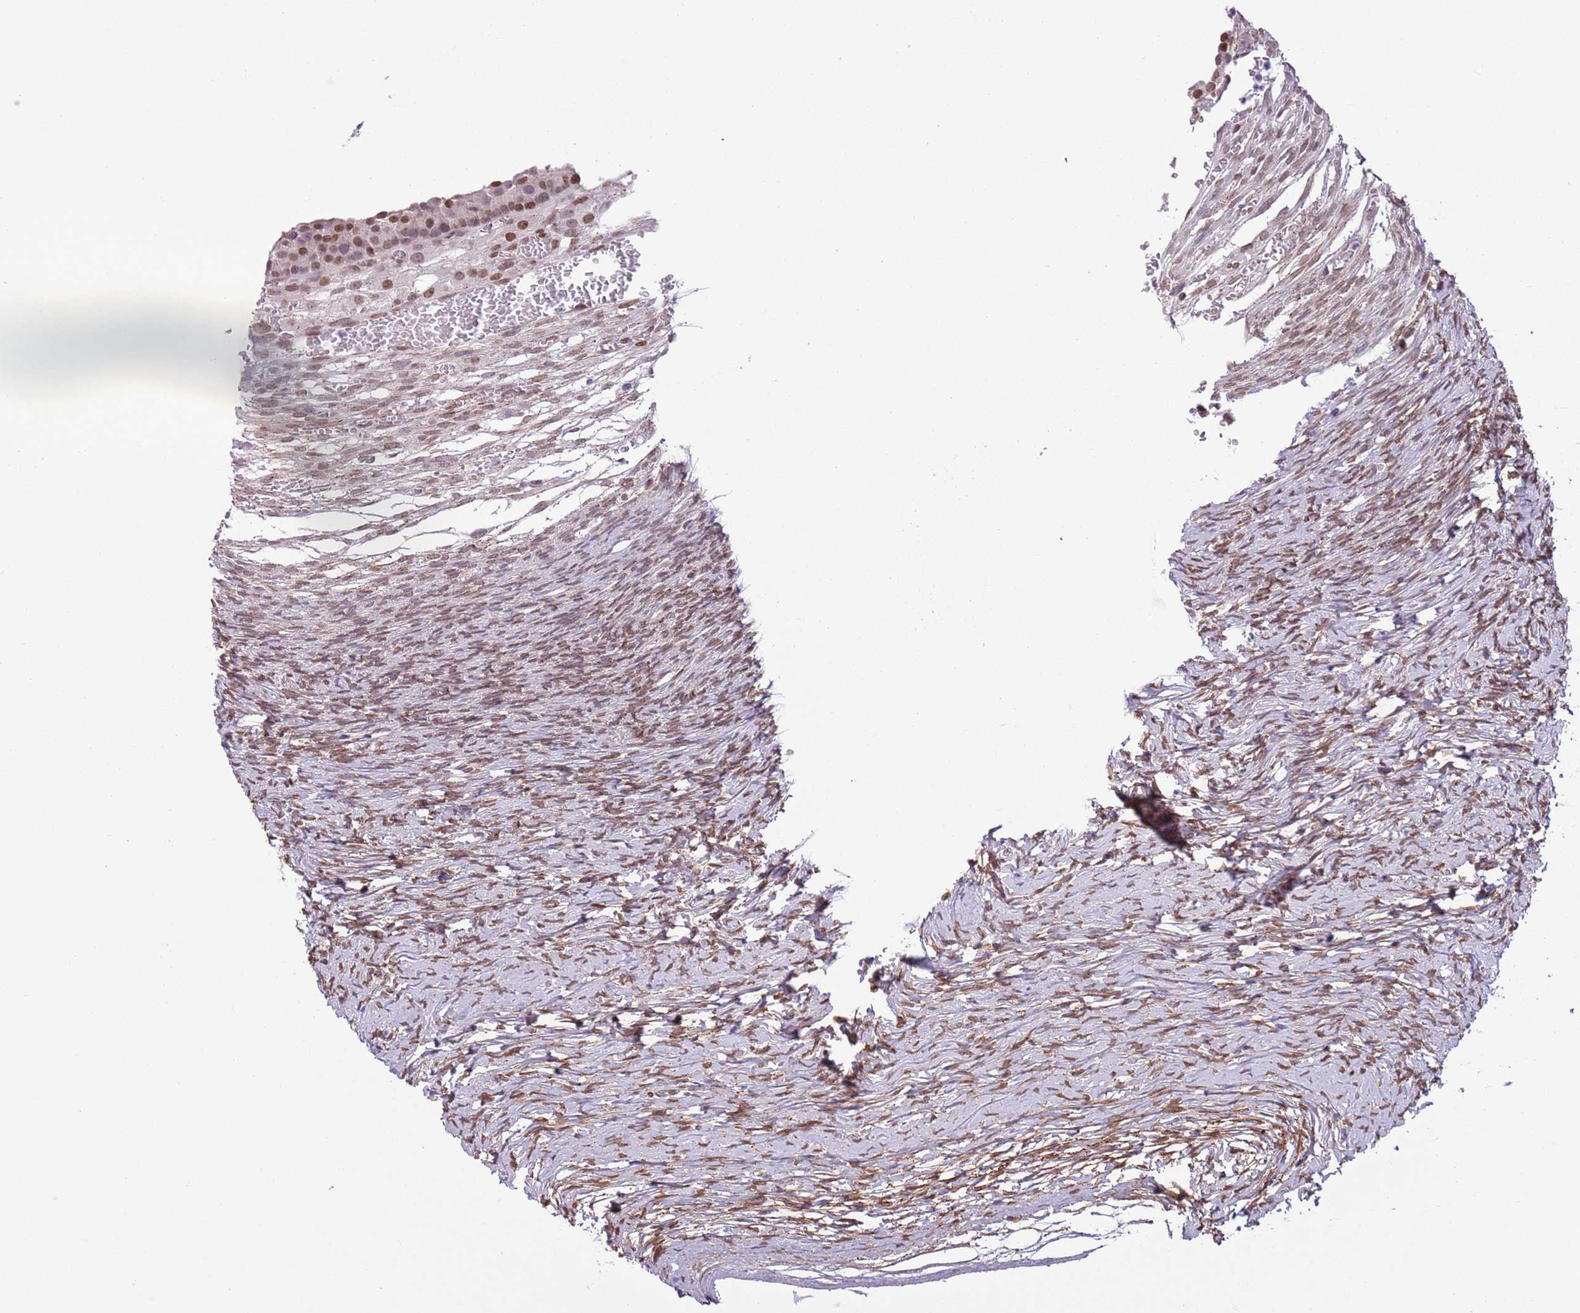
{"staining": {"intensity": "moderate", "quantity": ">75%", "location": "nuclear"}, "tissue": "ovary", "cell_type": "Ovarian stroma cells", "image_type": "normal", "snomed": [{"axis": "morphology", "description": "Normal tissue, NOS"}, {"axis": "topography", "description": "Ovary"}], "caption": "DAB immunohistochemical staining of normal human ovary reveals moderate nuclear protein positivity in about >75% of ovarian stroma cells.", "gene": "ZGLP1", "patient": {"sex": "female", "age": 39}}